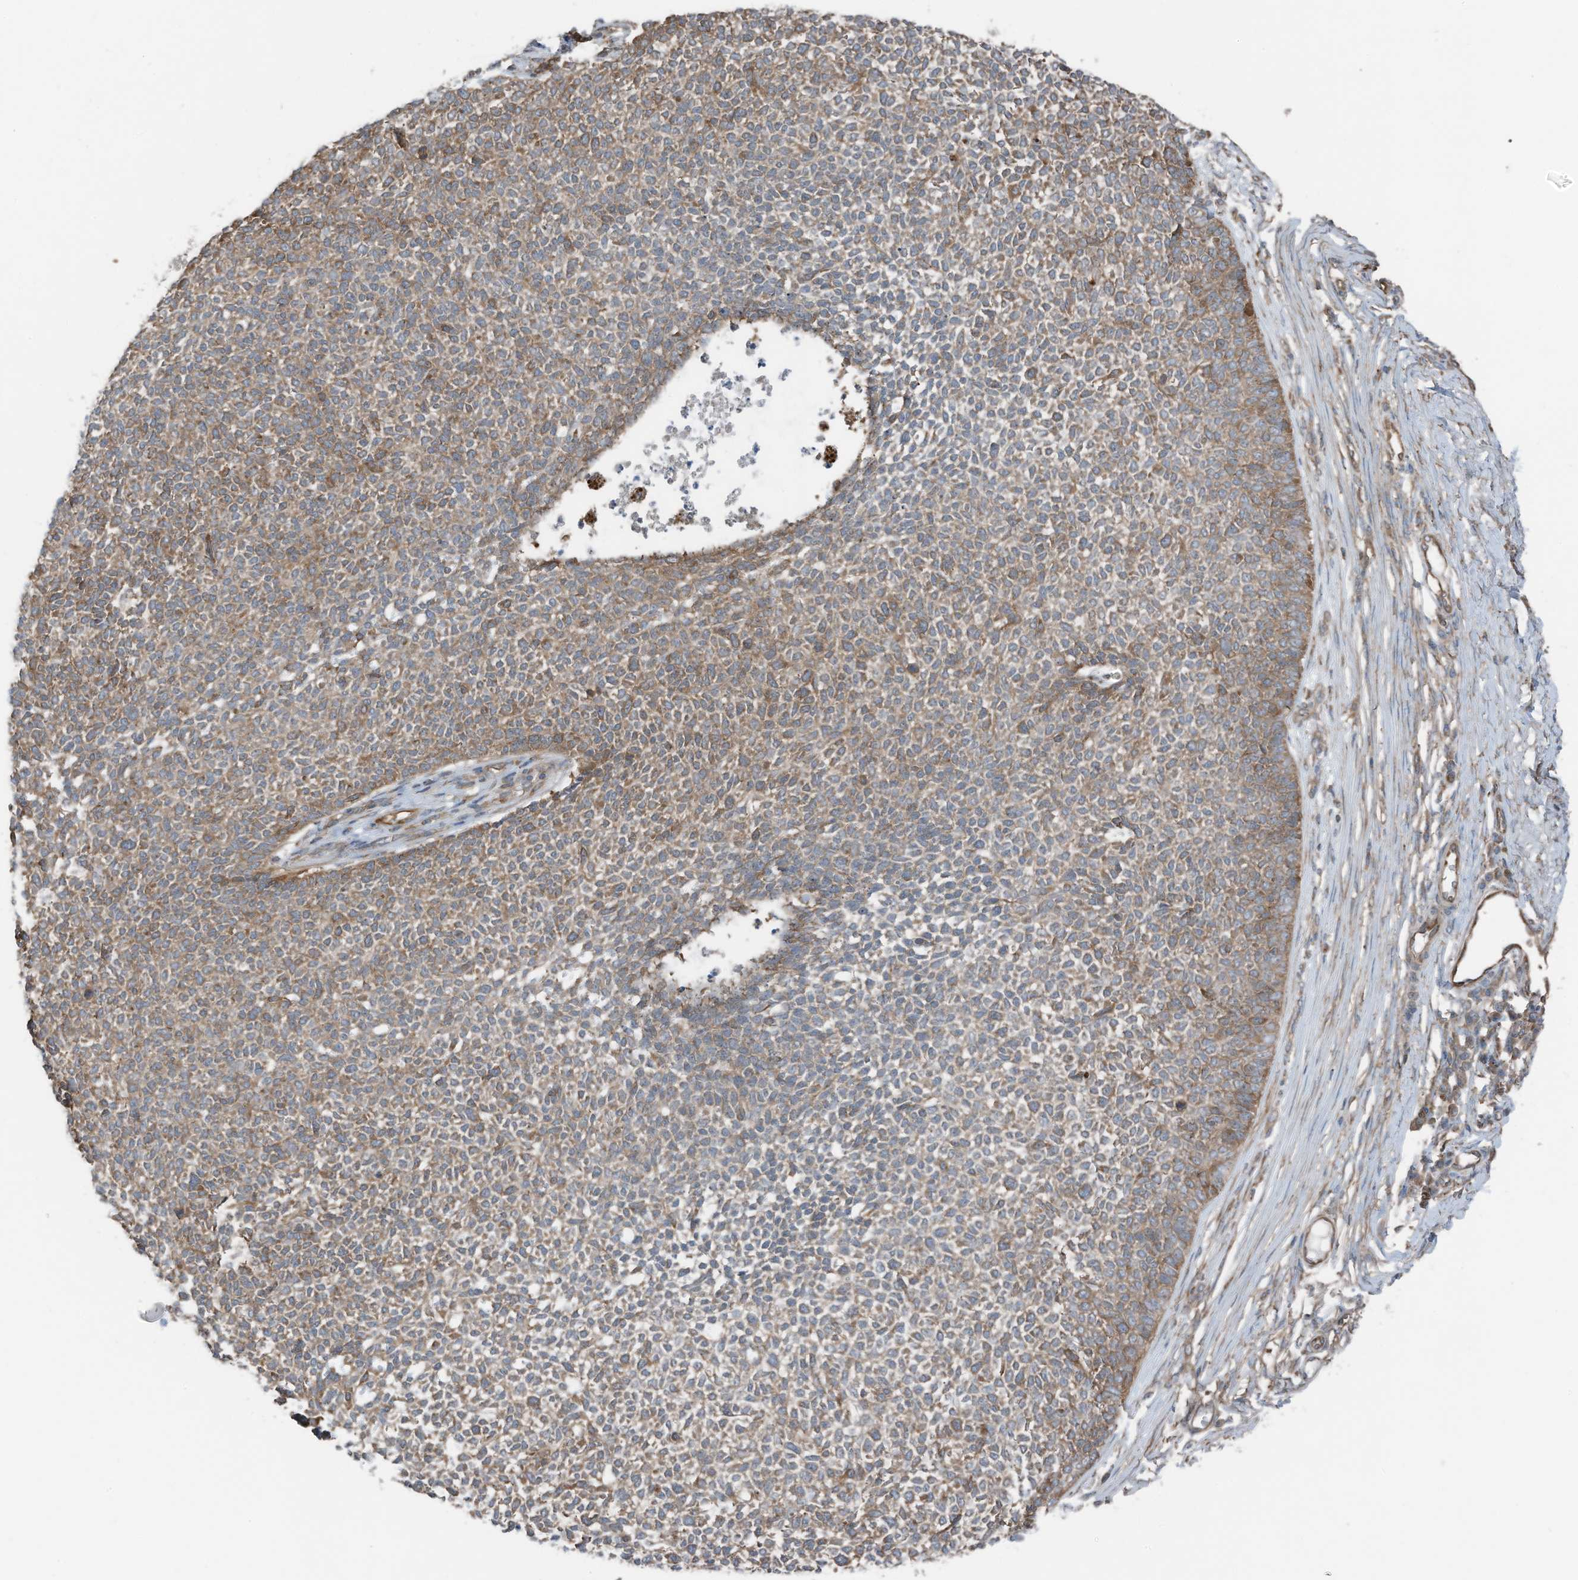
{"staining": {"intensity": "moderate", "quantity": "25%-75%", "location": "cytoplasmic/membranous"}, "tissue": "skin cancer", "cell_type": "Tumor cells", "image_type": "cancer", "snomed": [{"axis": "morphology", "description": "Basal cell carcinoma"}, {"axis": "topography", "description": "Skin"}], "caption": "Protein expression analysis of skin cancer (basal cell carcinoma) demonstrates moderate cytoplasmic/membranous positivity in about 25%-75% of tumor cells.", "gene": "TXNDC9", "patient": {"sex": "female", "age": 84}}